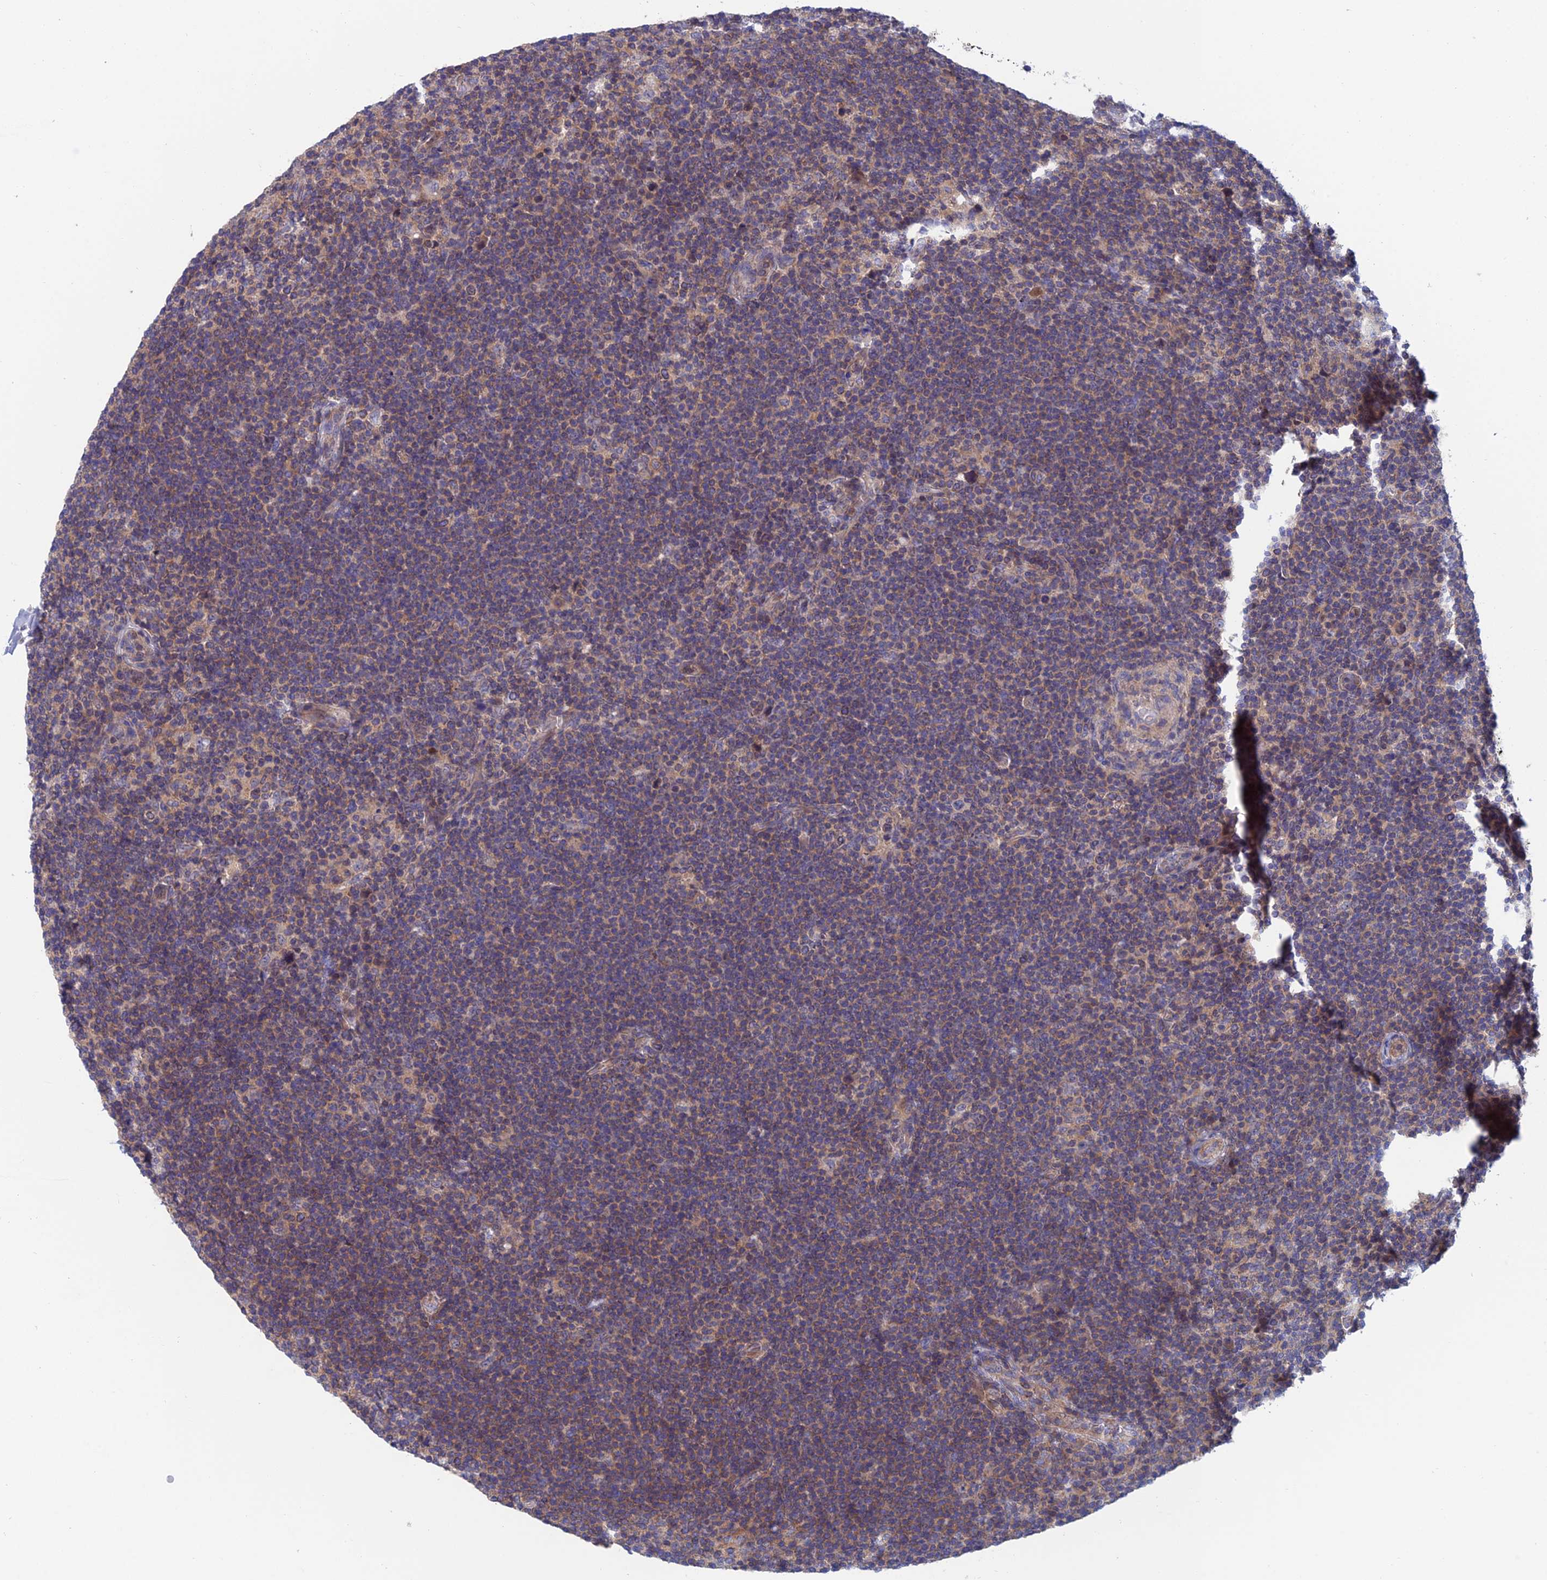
{"staining": {"intensity": "weak", "quantity": "25%-75%", "location": "cytoplasmic/membranous"}, "tissue": "lymphoma", "cell_type": "Tumor cells", "image_type": "cancer", "snomed": [{"axis": "morphology", "description": "Hodgkin's disease, NOS"}, {"axis": "topography", "description": "Lymph node"}], "caption": "Immunohistochemistry (IHC) micrograph of Hodgkin's disease stained for a protein (brown), which exhibits low levels of weak cytoplasmic/membranous staining in approximately 25%-75% of tumor cells.", "gene": "USP37", "patient": {"sex": "female", "age": 57}}